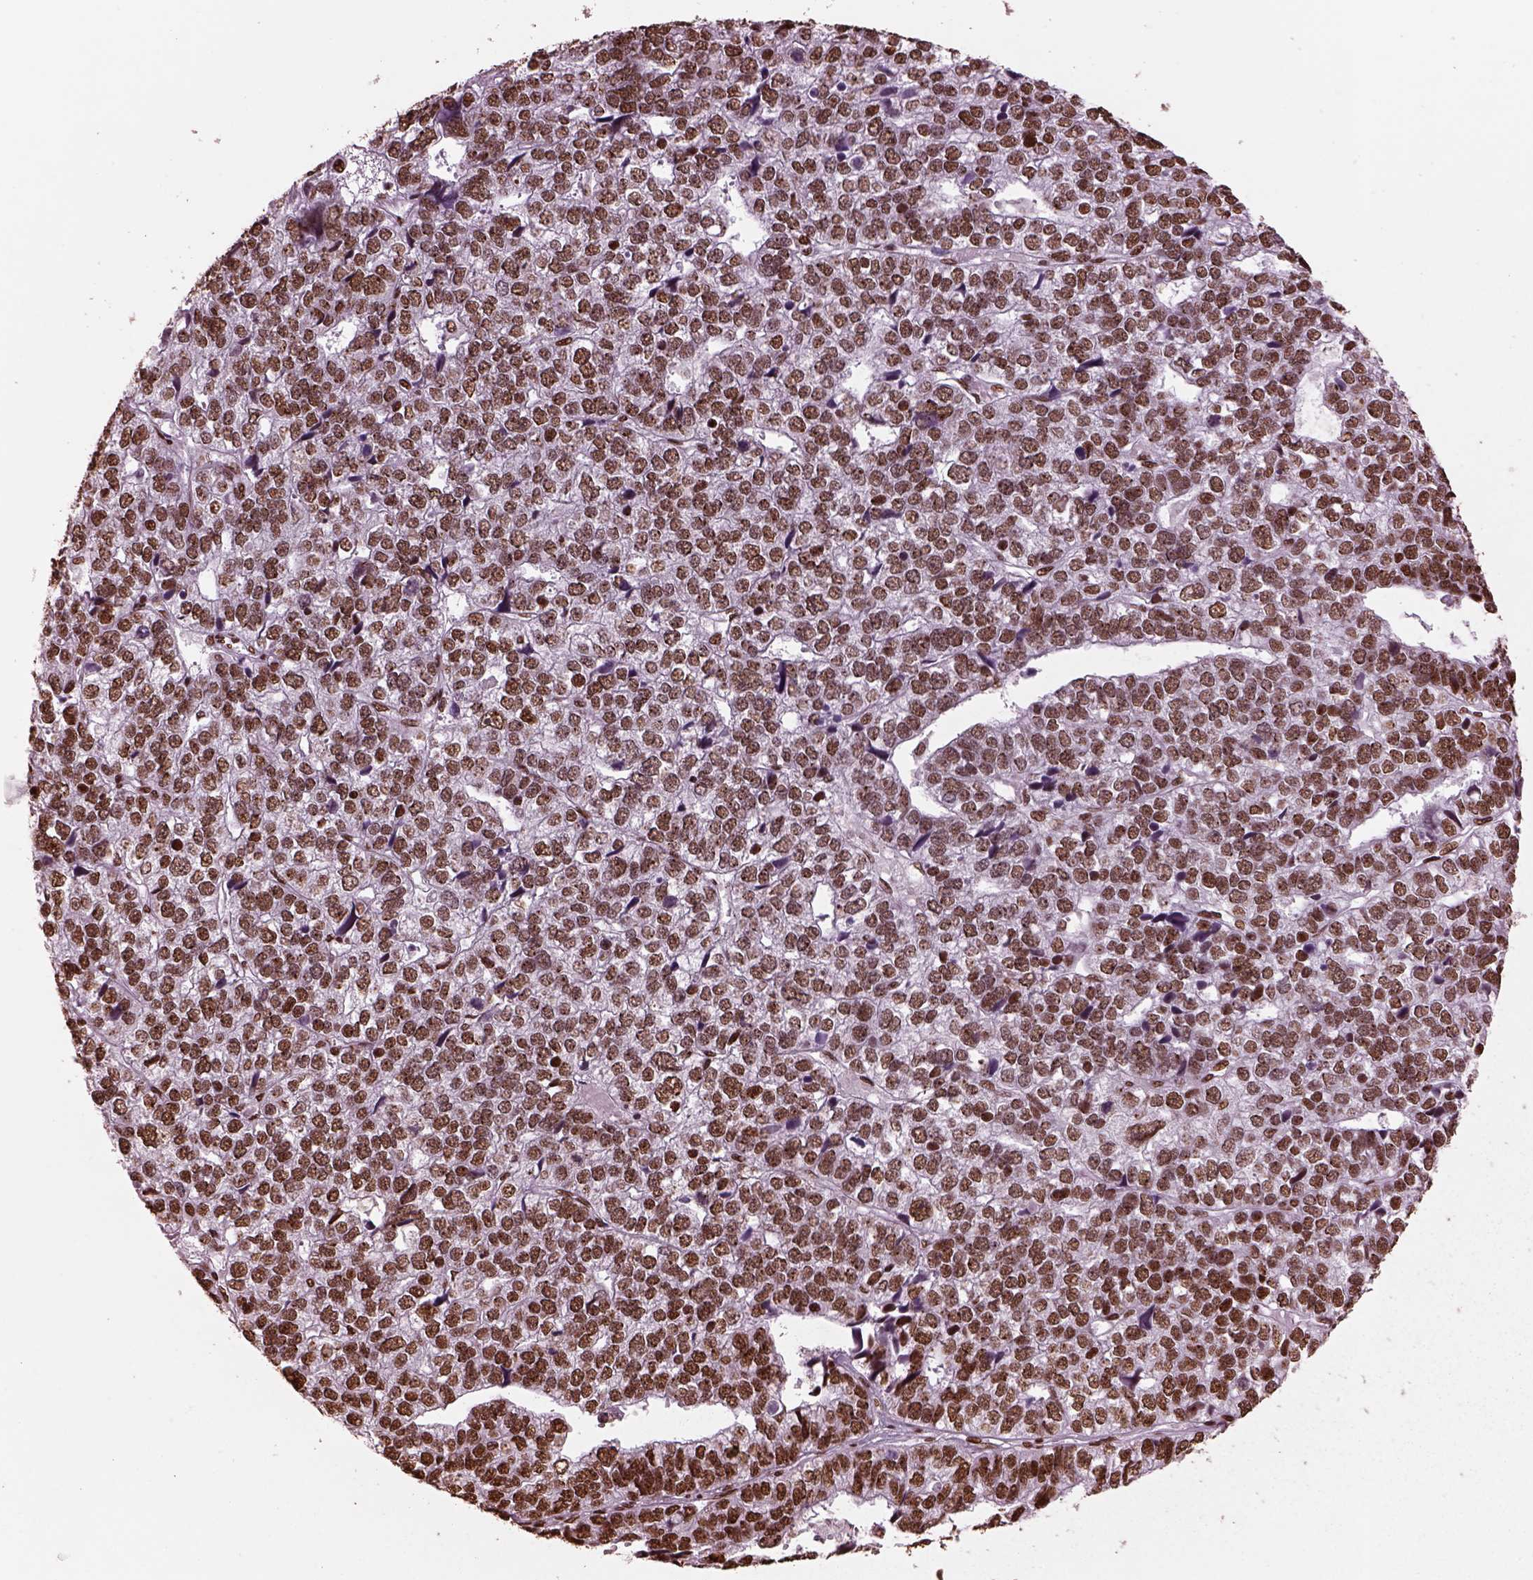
{"staining": {"intensity": "moderate", "quantity": ">75%", "location": "nuclear"}, "tissue": "stomach cancer", "cell_type": "Tumor cells", "image_type": "cancer", "snomed": [{"axis": "morphology", "description": "Adenocarcinoma, NOS"}, {"axis": "topography", "description": "Stomach"}], "caption": "Stomach cancer stained for a protein demonstrates moderate nuclear positivity in tumor cells. Nuclei are stained in blue.", "gene": "CBFA2T3", "patient": {"sex": "male", "age": 69}}